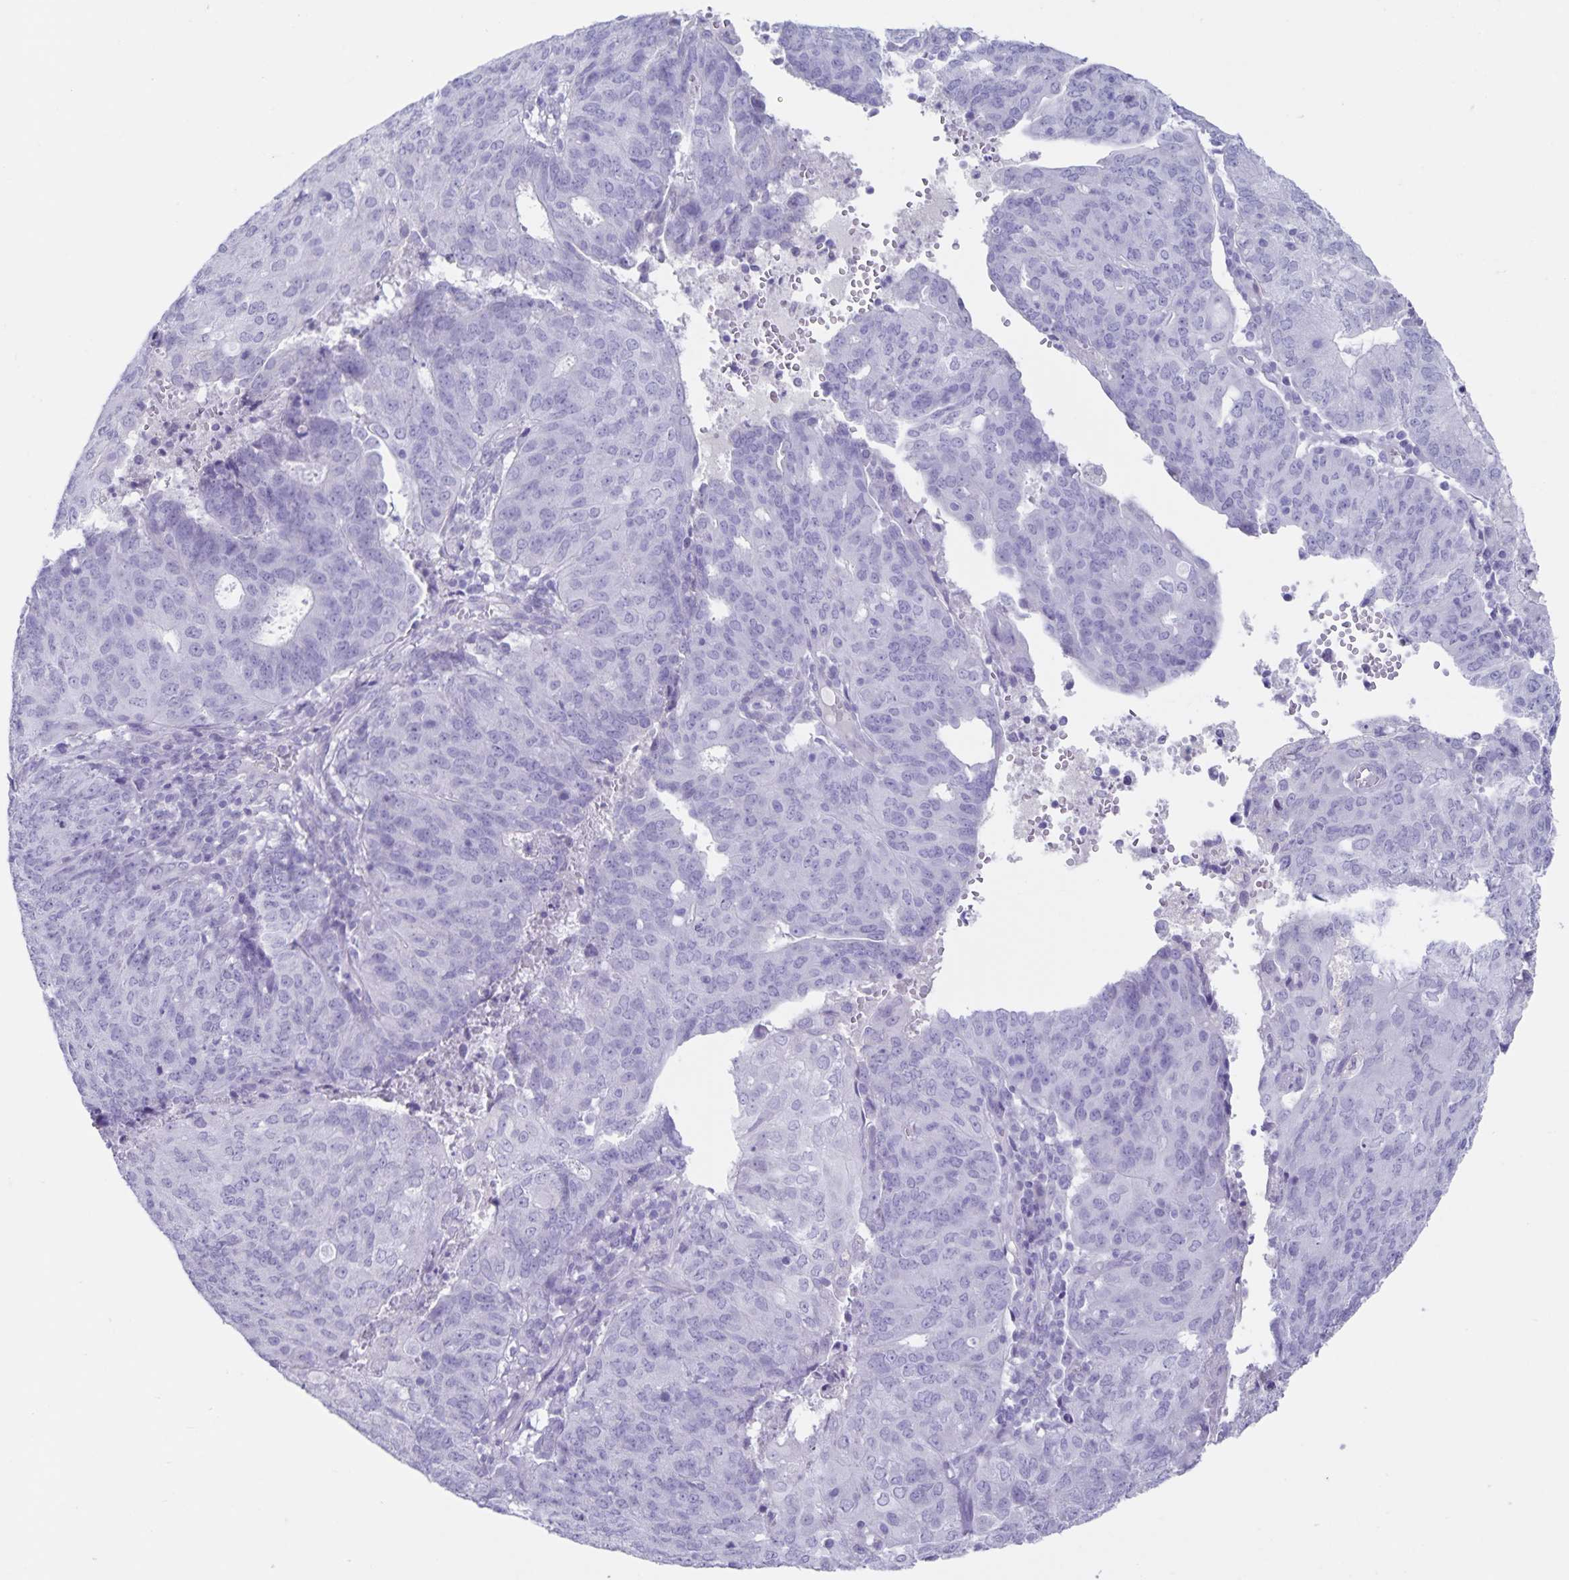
{"staining": {"intensity": "negative", "quantity": "none", "location": "none"}, "tissue": "endometrial cancer", "cell_type": "Tumor cells", "image_type": "cancer", "snomed": [{"axis": "morphology", "description": "Adenocarcinoma, NOS"}, {"axis": "topography", "description": "Endometrium"}], "caption": "High power microscopy photomicrograph of an immunohistochemistry image of endometrial cancer (adenocarcinoma), revealing no significant positivity in tumor cells. (Brightfield microscopy of DAB immunohistochemistry (IHC) at high magnification).", "gene": "C11orf42", "patient": {"sex": "female", "age": 82}}